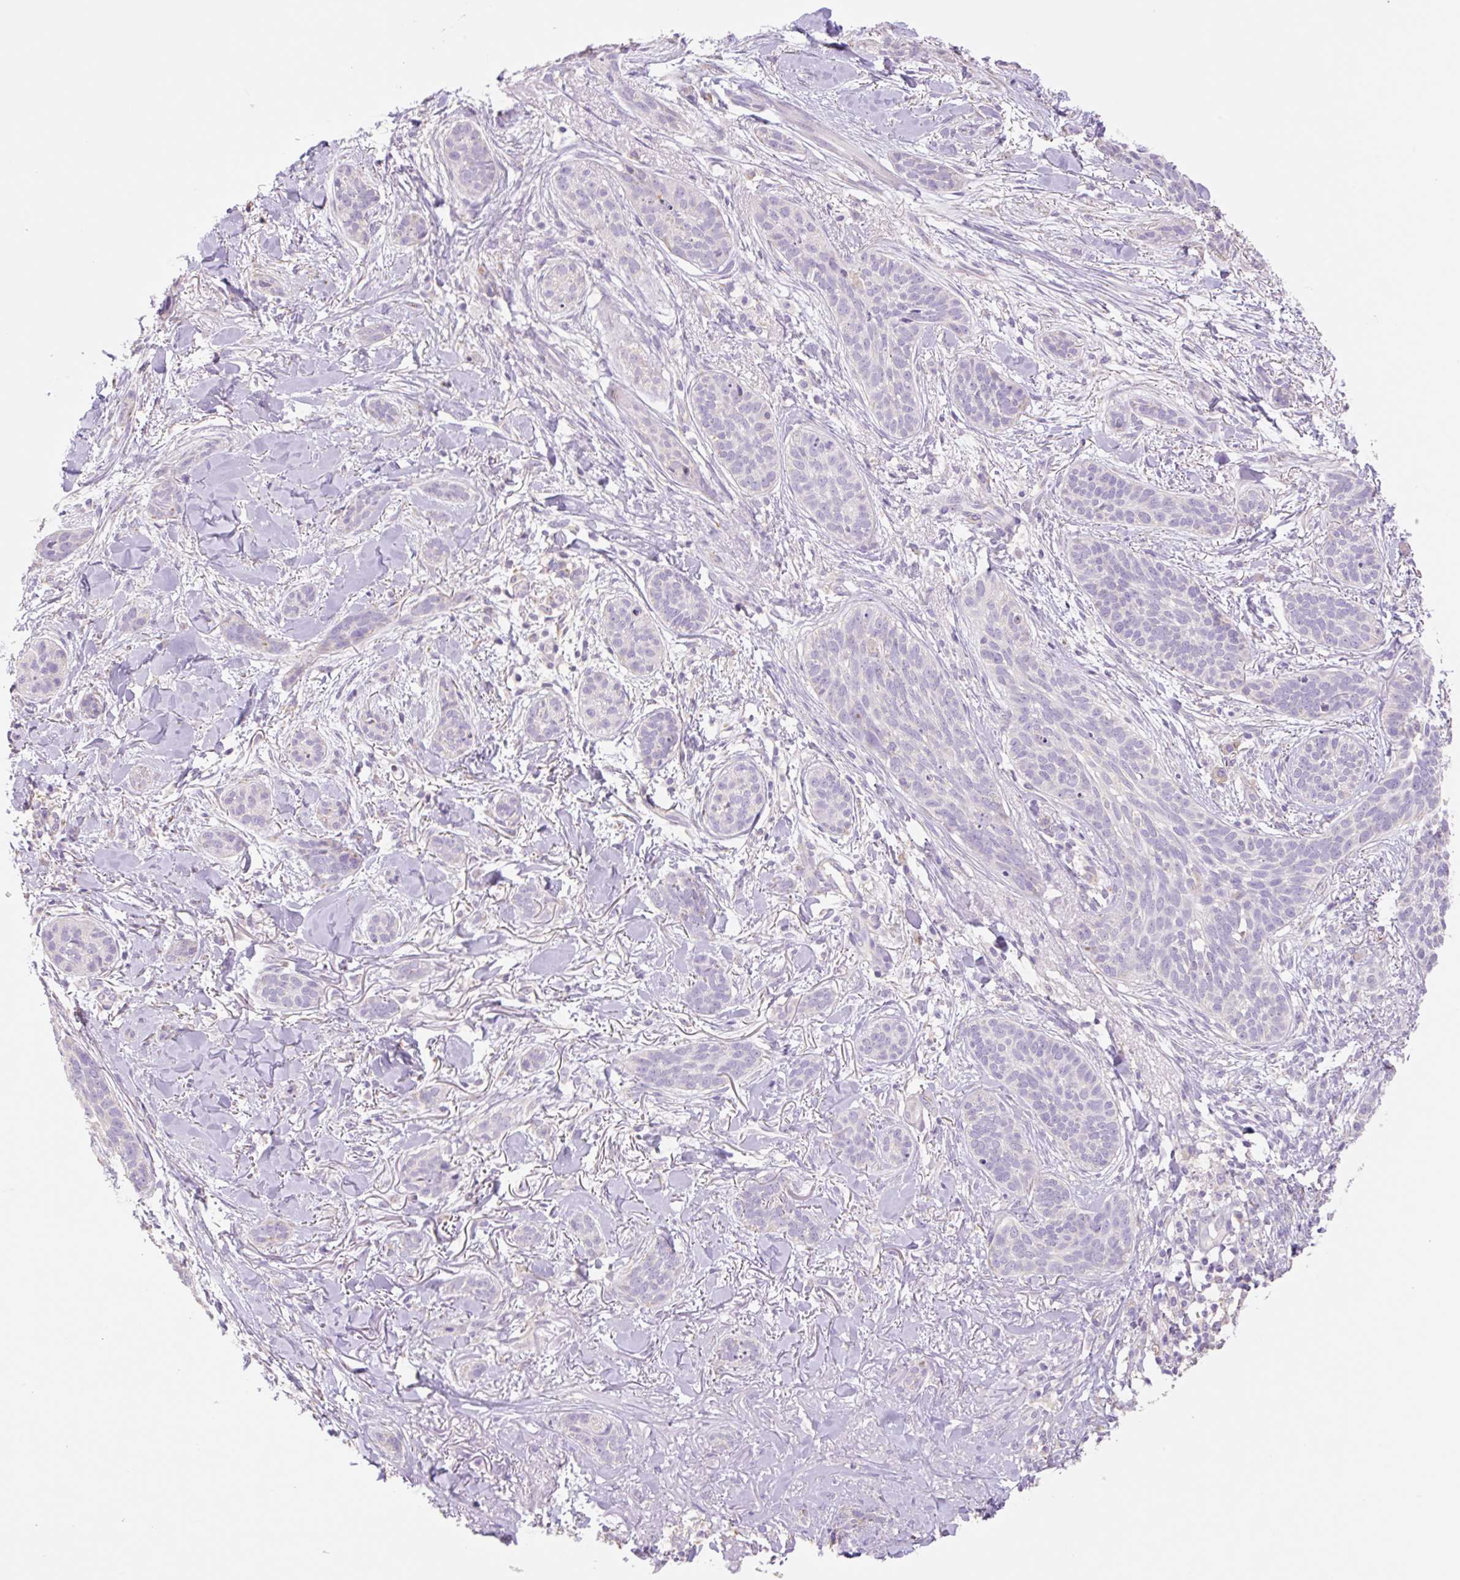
{"staining": {"intensity": "negative", "quantity": "none", "location": "none"}, "tissue": "skin cancer", "cell_type": "Tumor cells", "image_type": "cancer", "snomed": [{"axis": "morphology", "description": "Basal cell carcinoma"}, {"axis": "topography", "description": "Skin"}], "caption": "IHC photomicrograph of human skin cancer stained for a protein (brown), which displays no positivity in tumor cells. (DAB (3,3'-diaminobenzidine) immunohistochemistry (IHC) visualized using brightfield microscopy, high magnification).", "gene": "COPZ2", "patient": {"sex": "male", "age": 52}}